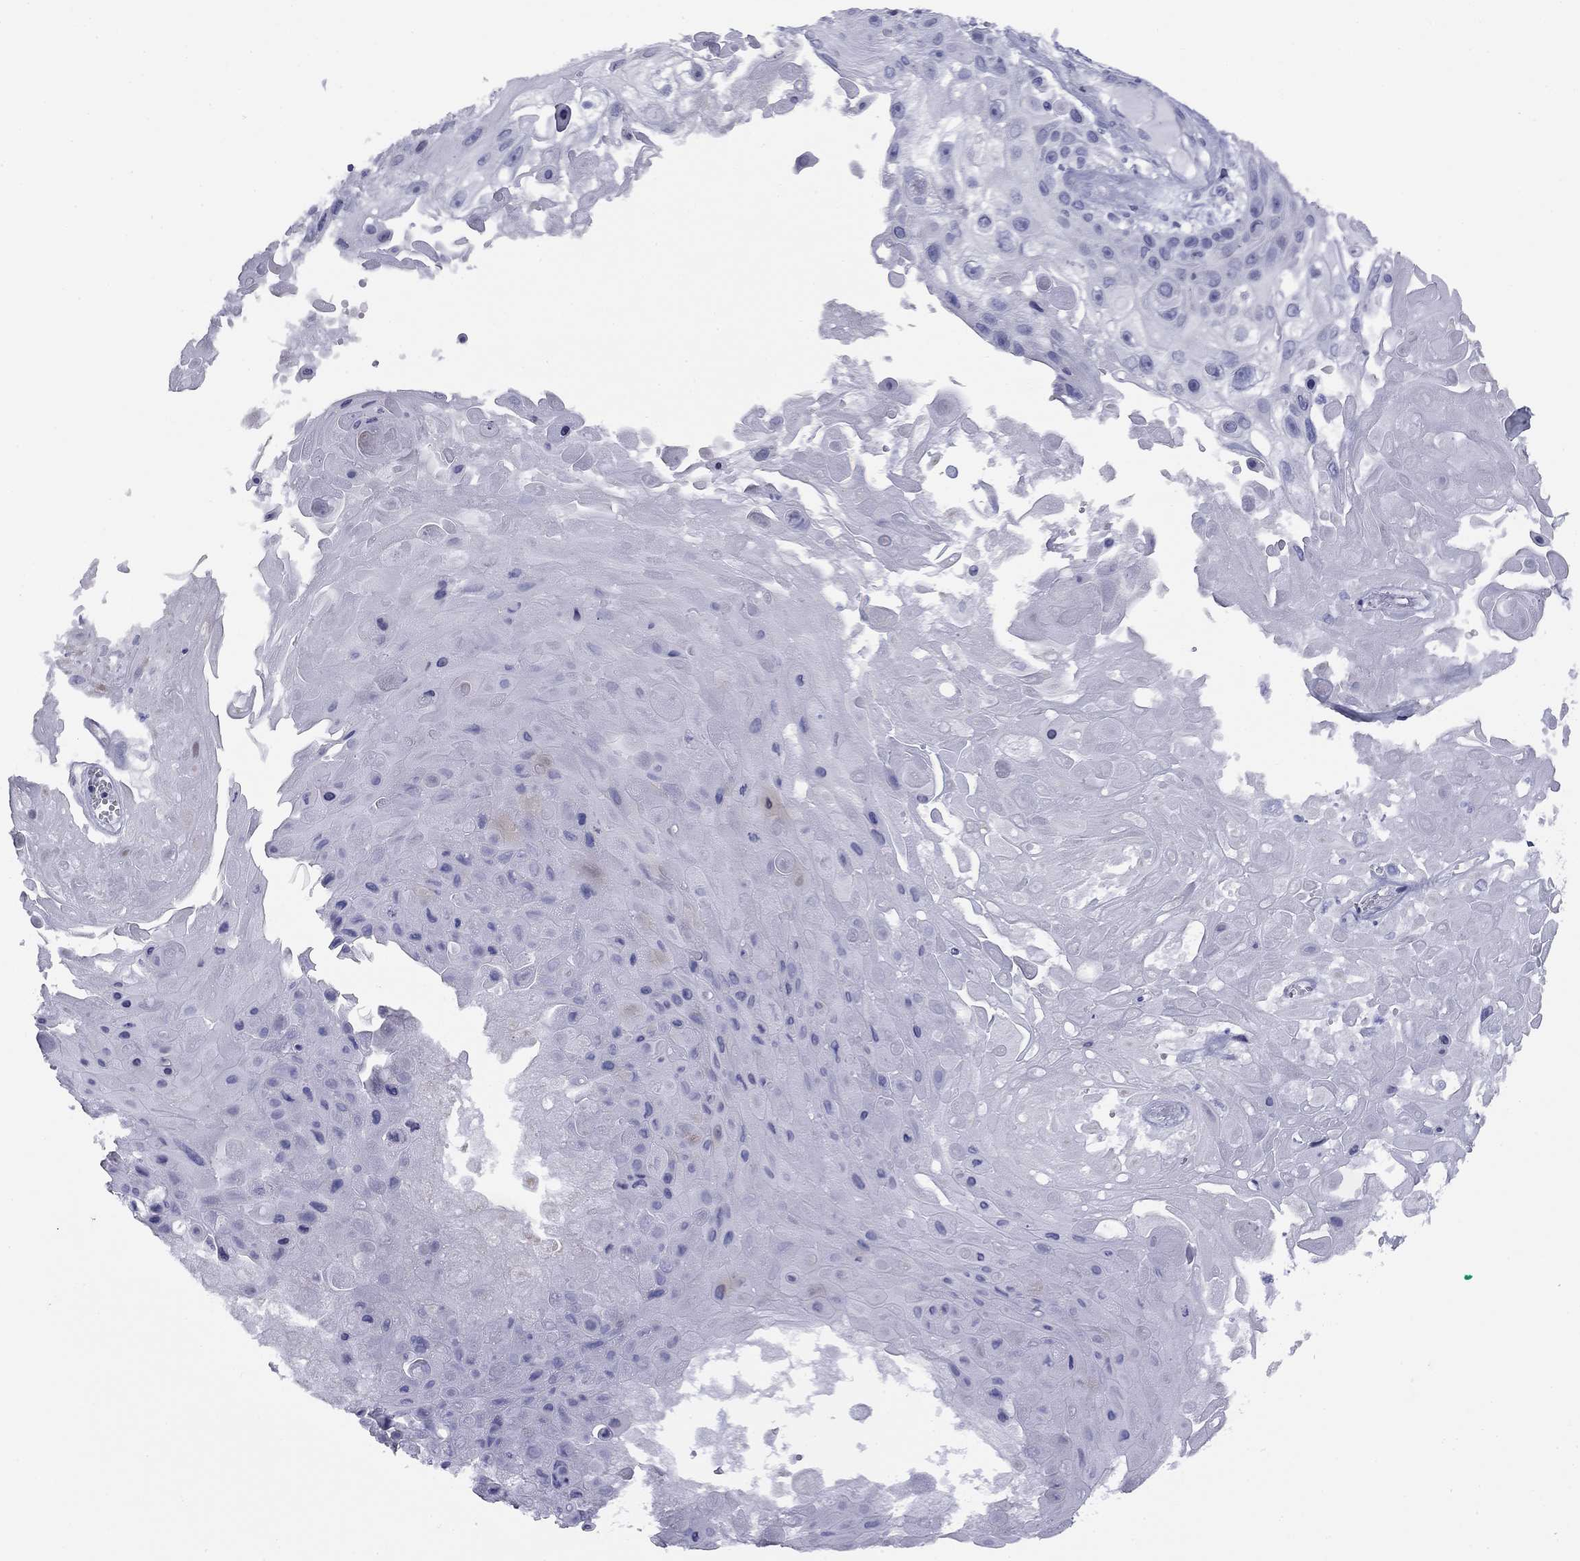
{"staining": {"intensity": "negative", "quantity": "none", "location": "none"}, "tissue": "skin cancer", "cell_type": "Tumor cells", "image_type": "cancer", "snomed": [{"axis": "morphology", "description": "Squamous cell carcinoma, NOS"}, {"axis": "topography", "description": "Skin"}], "caption": "Immunohistochemistry (IHC) of skin cancer reveals no staining in tumor cells. (Stains: DAB IHC with hematoxylin counter stain, Microscopy: brightfield microscopy at high magnification).", "gene": "TIGD4", "patient": {"sex": "male", "age": 82}}